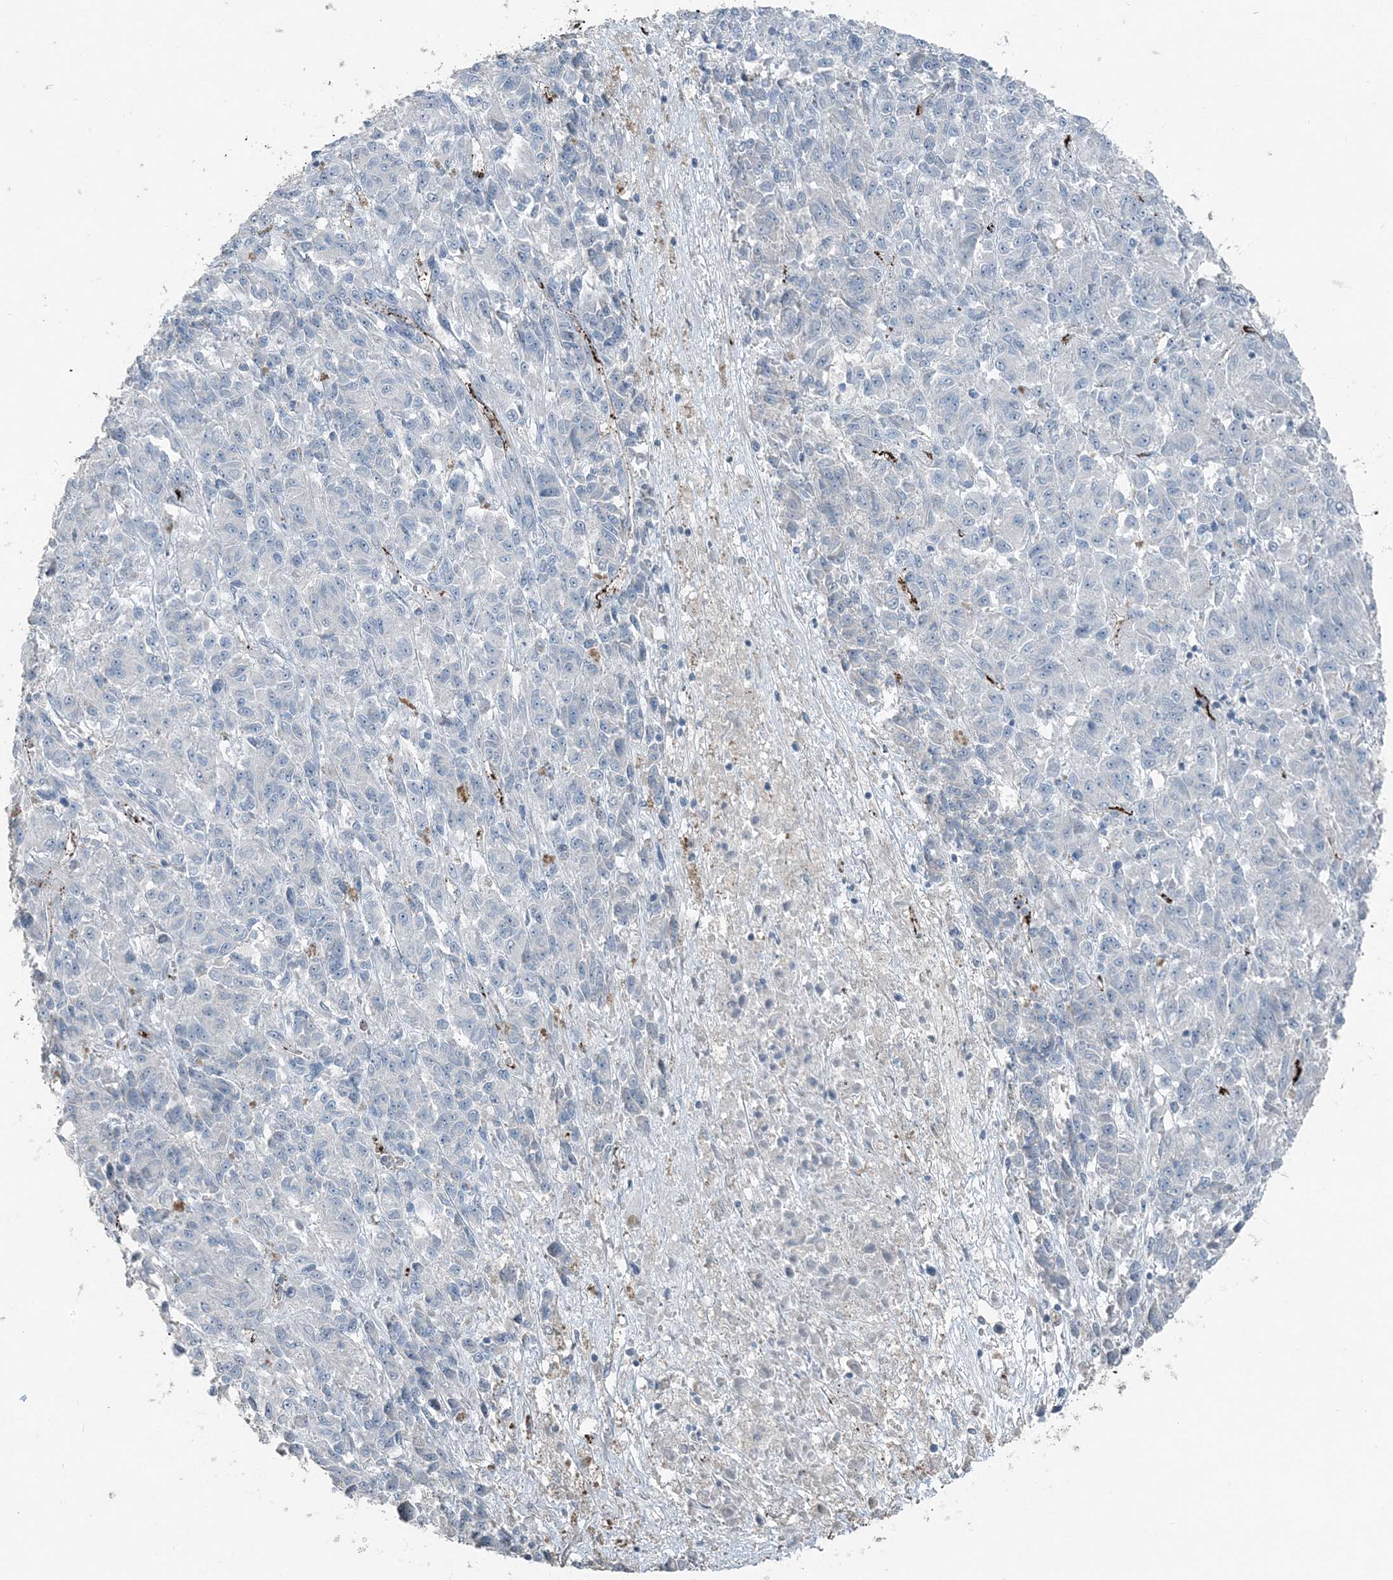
{"staining": {"intensity": "negative", "quantity": "none", "location": "none"}, "tissue": "melanoma", "cell_type": "Tumor cells", "image_type": "cancer", "snomed": [{"axis": "morphology", "description": "Malignant melanoma, Metastatic site"}, {"axis": "topography", "description": "Lung"}], "caption": "Tumor cells are negative for brown protein staining in malignant melanoma (metastatic site).", "gene": "ELOVL7", "patient": {"sex": "male", "age": 64}}